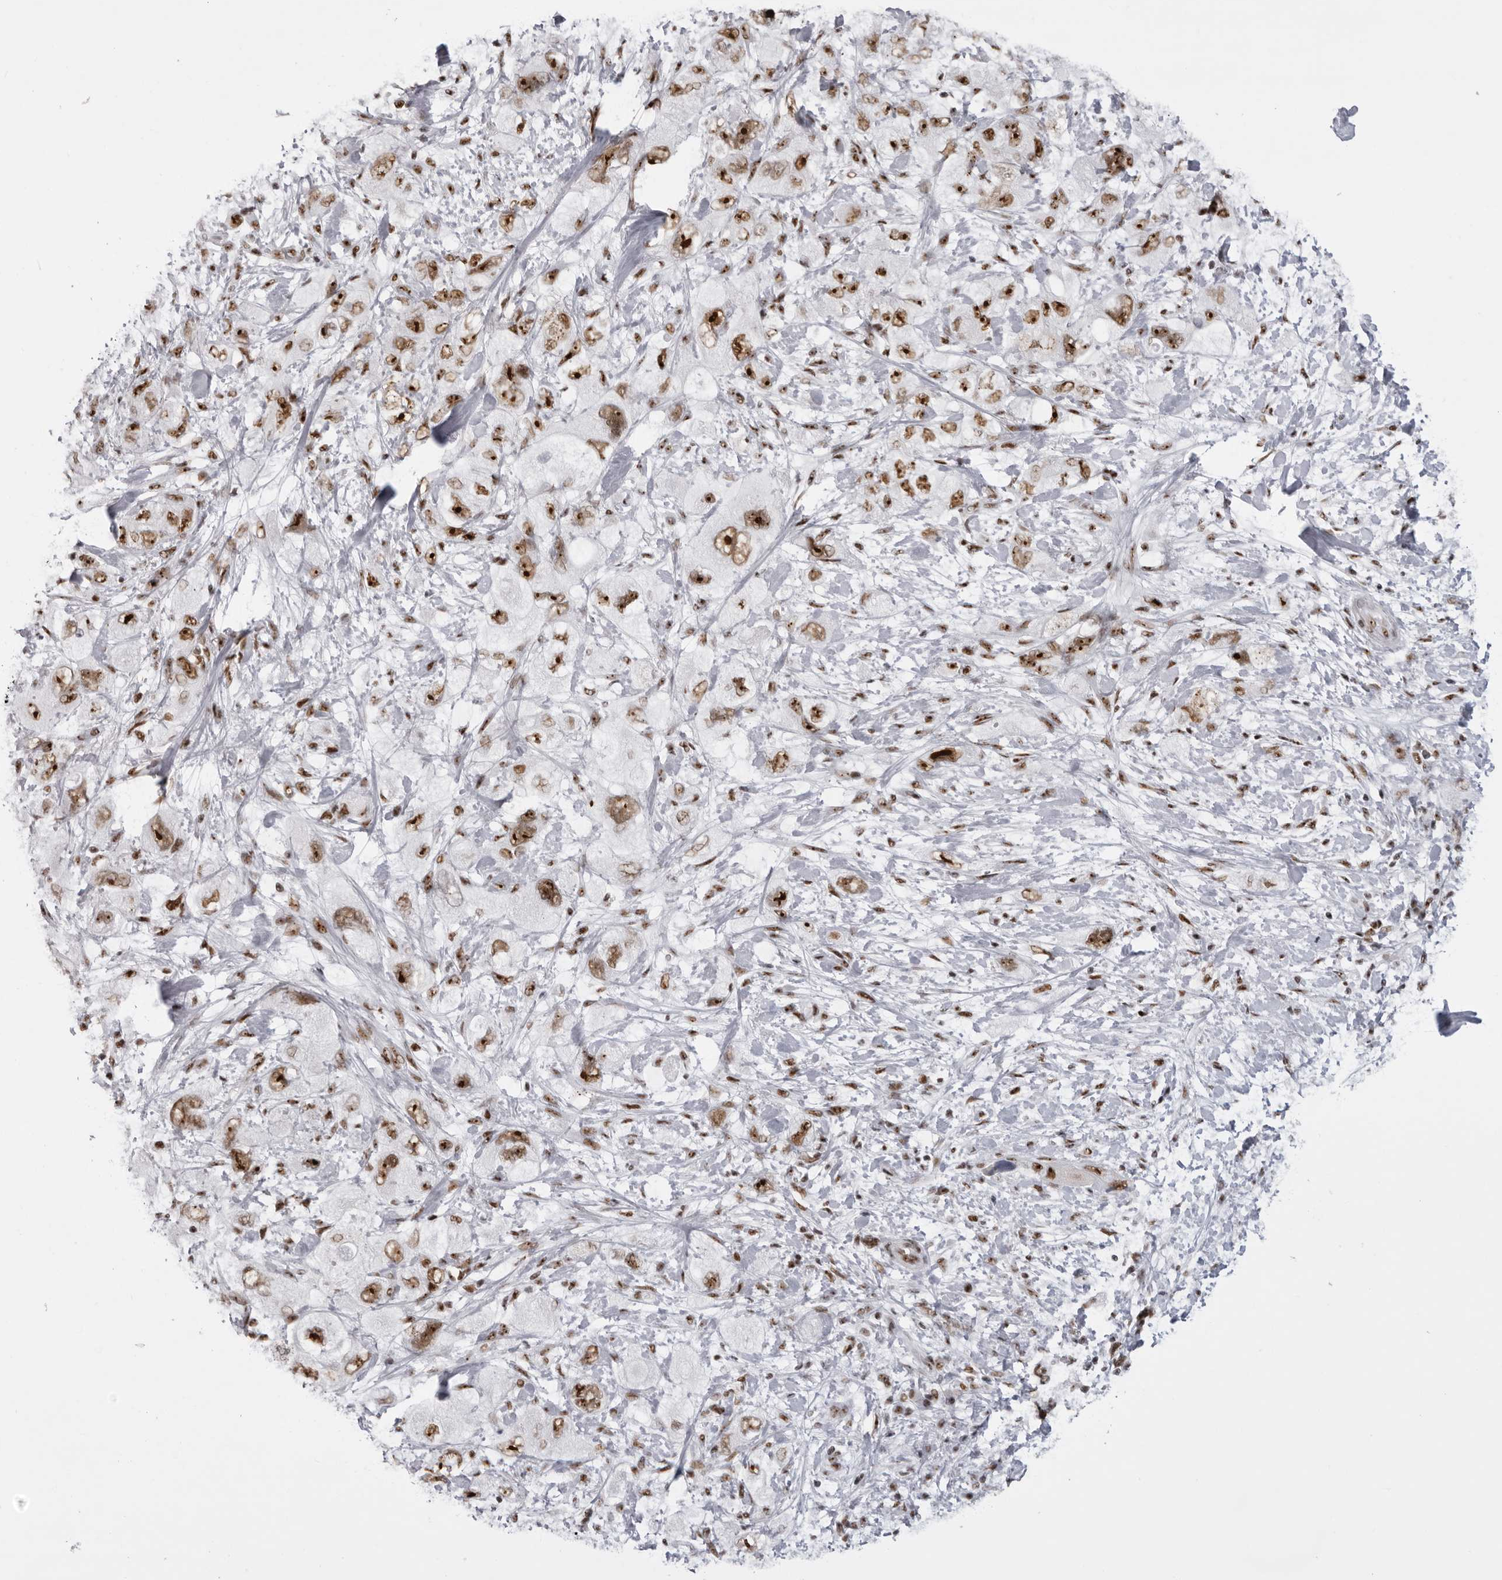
{"staining": {"intensity": "strong", "quantity": ">75%", "location": "nuclear"}, "tissue": "pancreatic cancer", "cell_type": "Tumor cells", "image_type": "cancer", "snomed": [{"axis": "morphology", "description": "Adenocarcinoma, NOS"}, {"axis": "topography", "description": "Pancreas"}], "caption": "Protein staining by immunohistochemistry reveals strong nuclear positivity in about >75% of tumor cells in pancreatic adenocarcinoma.", "gene": "DHX9", "patient": {"sex": "female", "age": 73}}